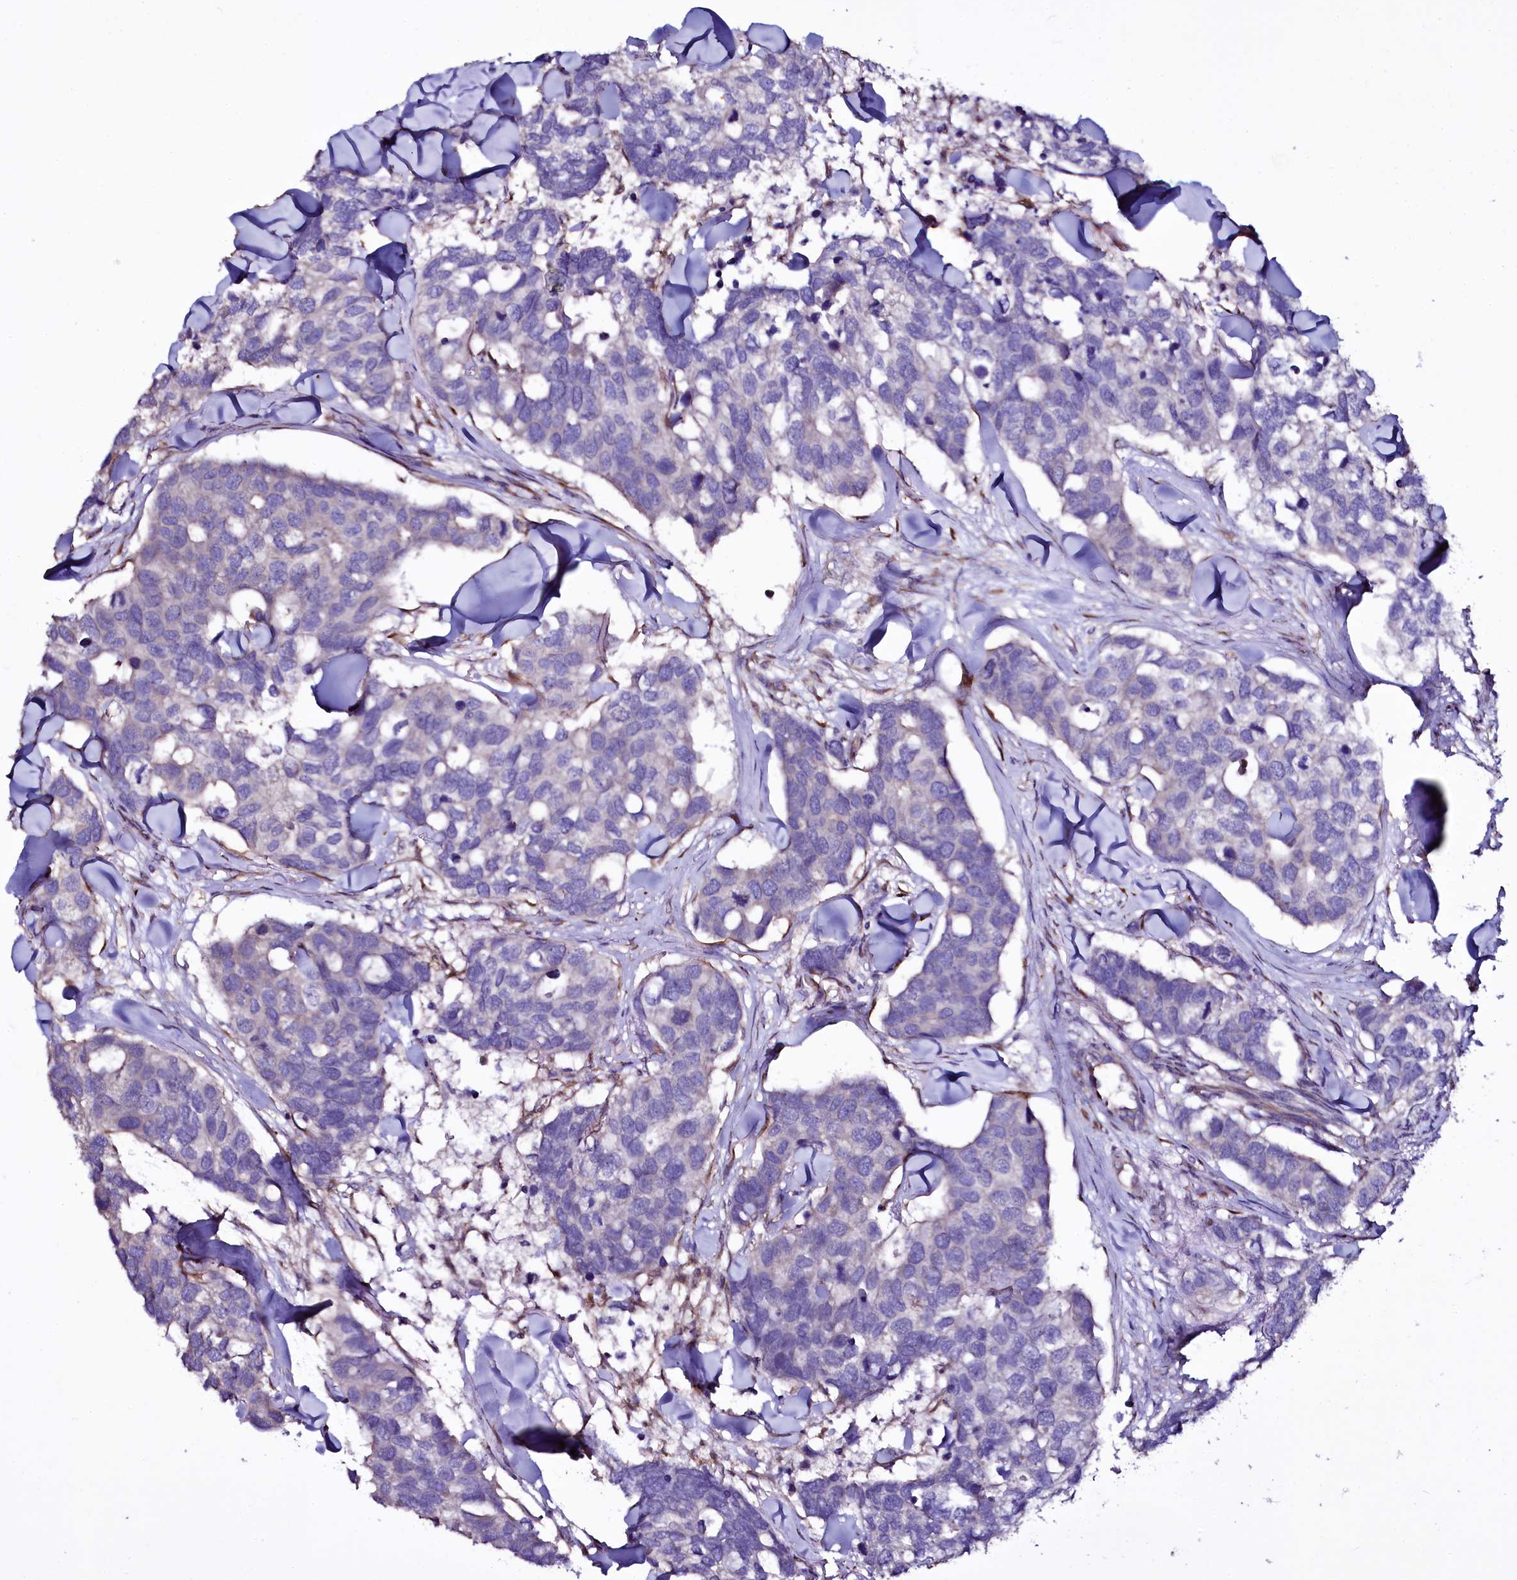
{"staining": {"intensity": "negative", "quantity": "none", "location": "none"}, "tissue": "breast cancer", "cell_type": "Tumor cells", "image_type": "cancer", "snomed": [{"axis": "morphology", "description": "Duct carcinoma"}, {"axis": "topography", "description": "Breast"}], "caption": "Immunohistochemistry (IHC) photomicrograph of neoplastic tissue: breast cancer stained with DAB reveals no significant protein staining in tumor cells. The staining was performed using DAB to visualize the protein expression in brown, while the nuclei were stained in blue with hematoxylin (Magnification: 20x).", "gene": "WIPF3", "patient": {"sex": "female", "age": 83}}